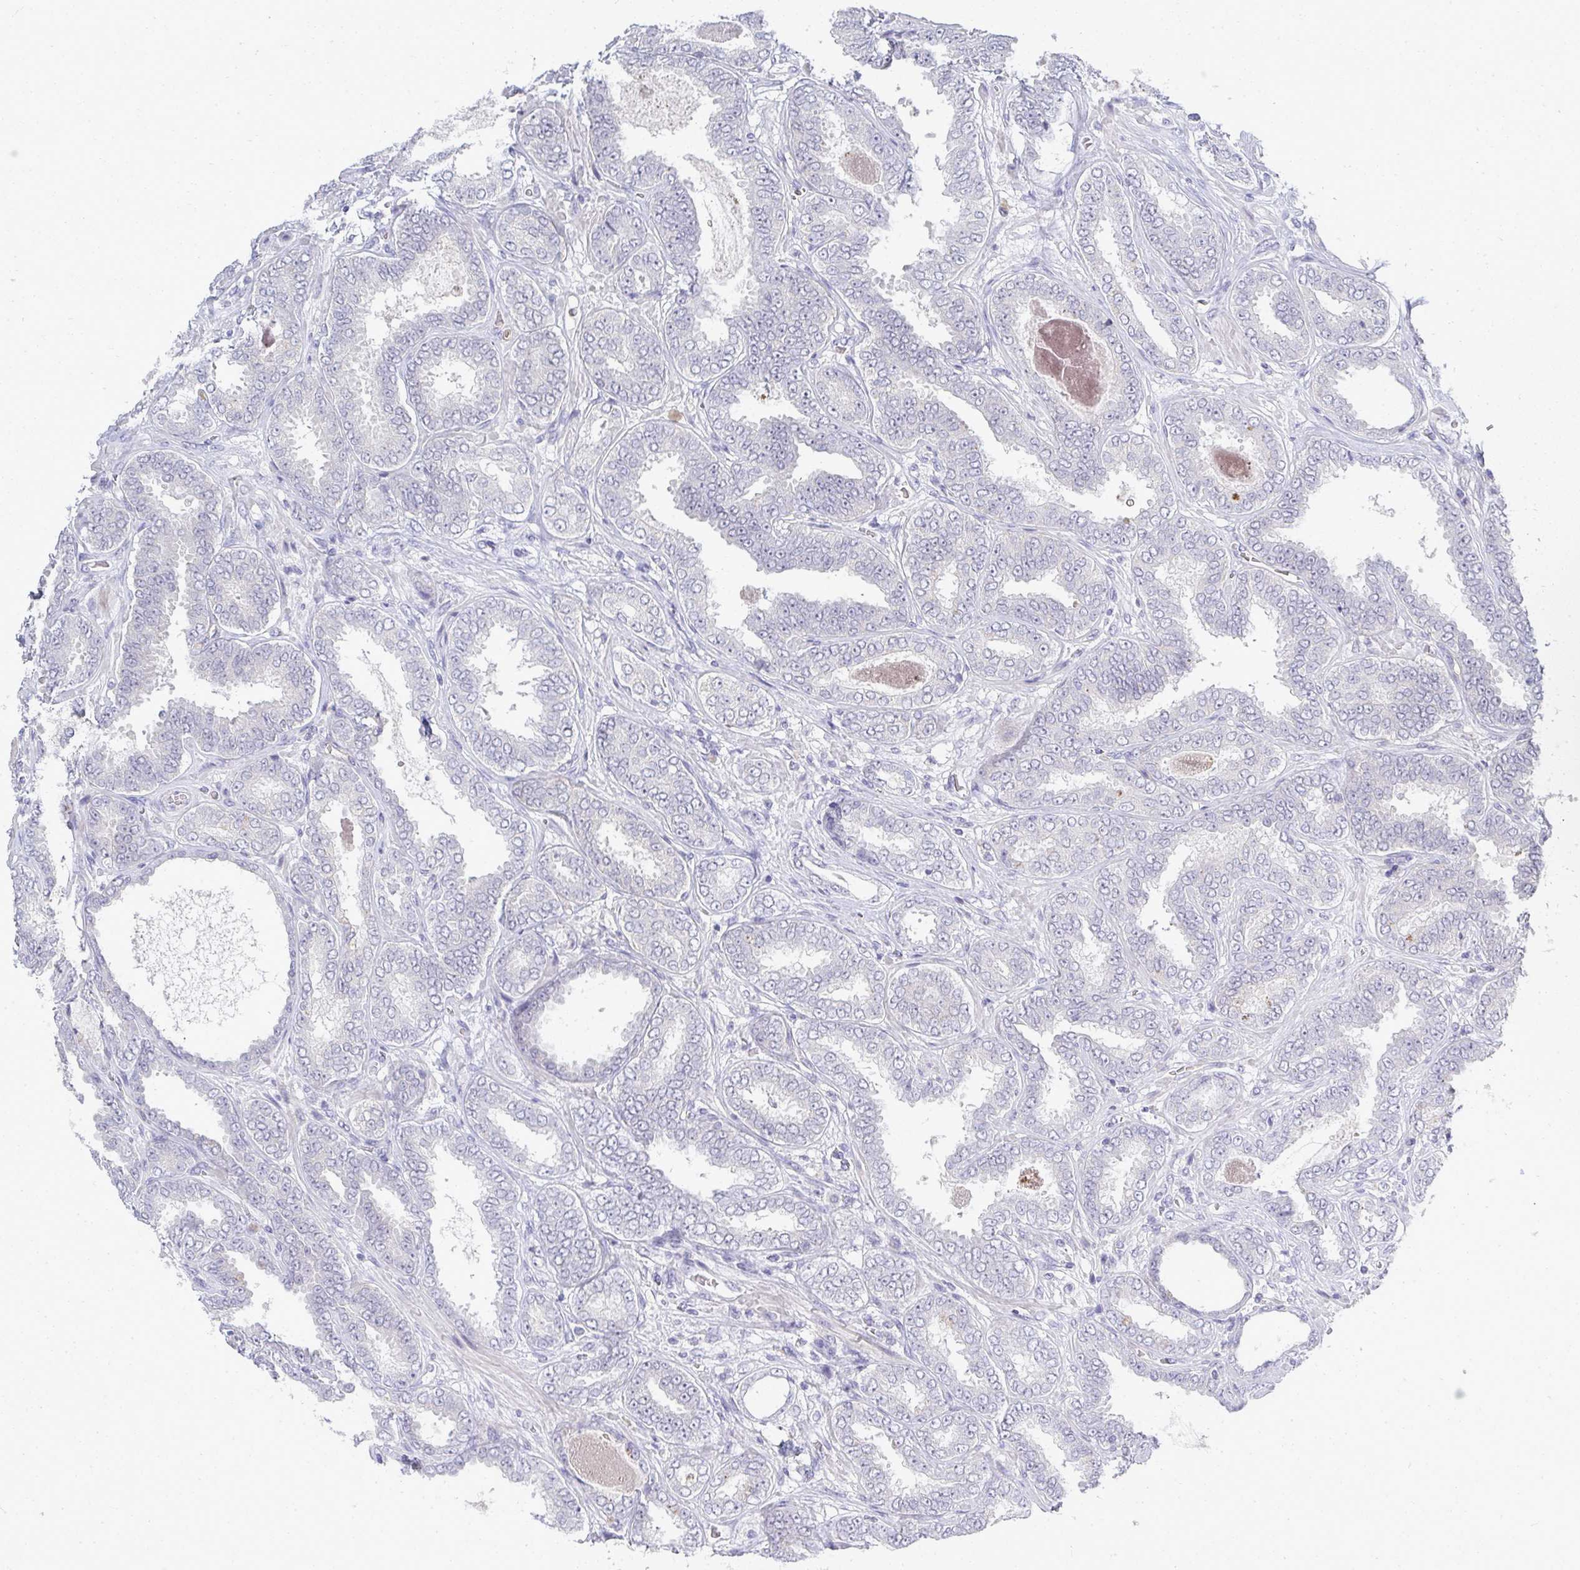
{"staining": {"intensity": "negative", "quantity": "none", "location": "none"}, "tissue": "prostate cancer", "cell_type": "Tumor cells", "image_type": "cancer", "snomed": [{"axis": "morphology", "description": "Adenocarcinoma, High grade"}, {"axis": "topography", "description": "Prostate"}], "caption": "This is an IHC image of prostate cancer. There is no staining in tumor cells.", "gene": "TMEM82", "patient": {"sex": "male", "age": 72}}